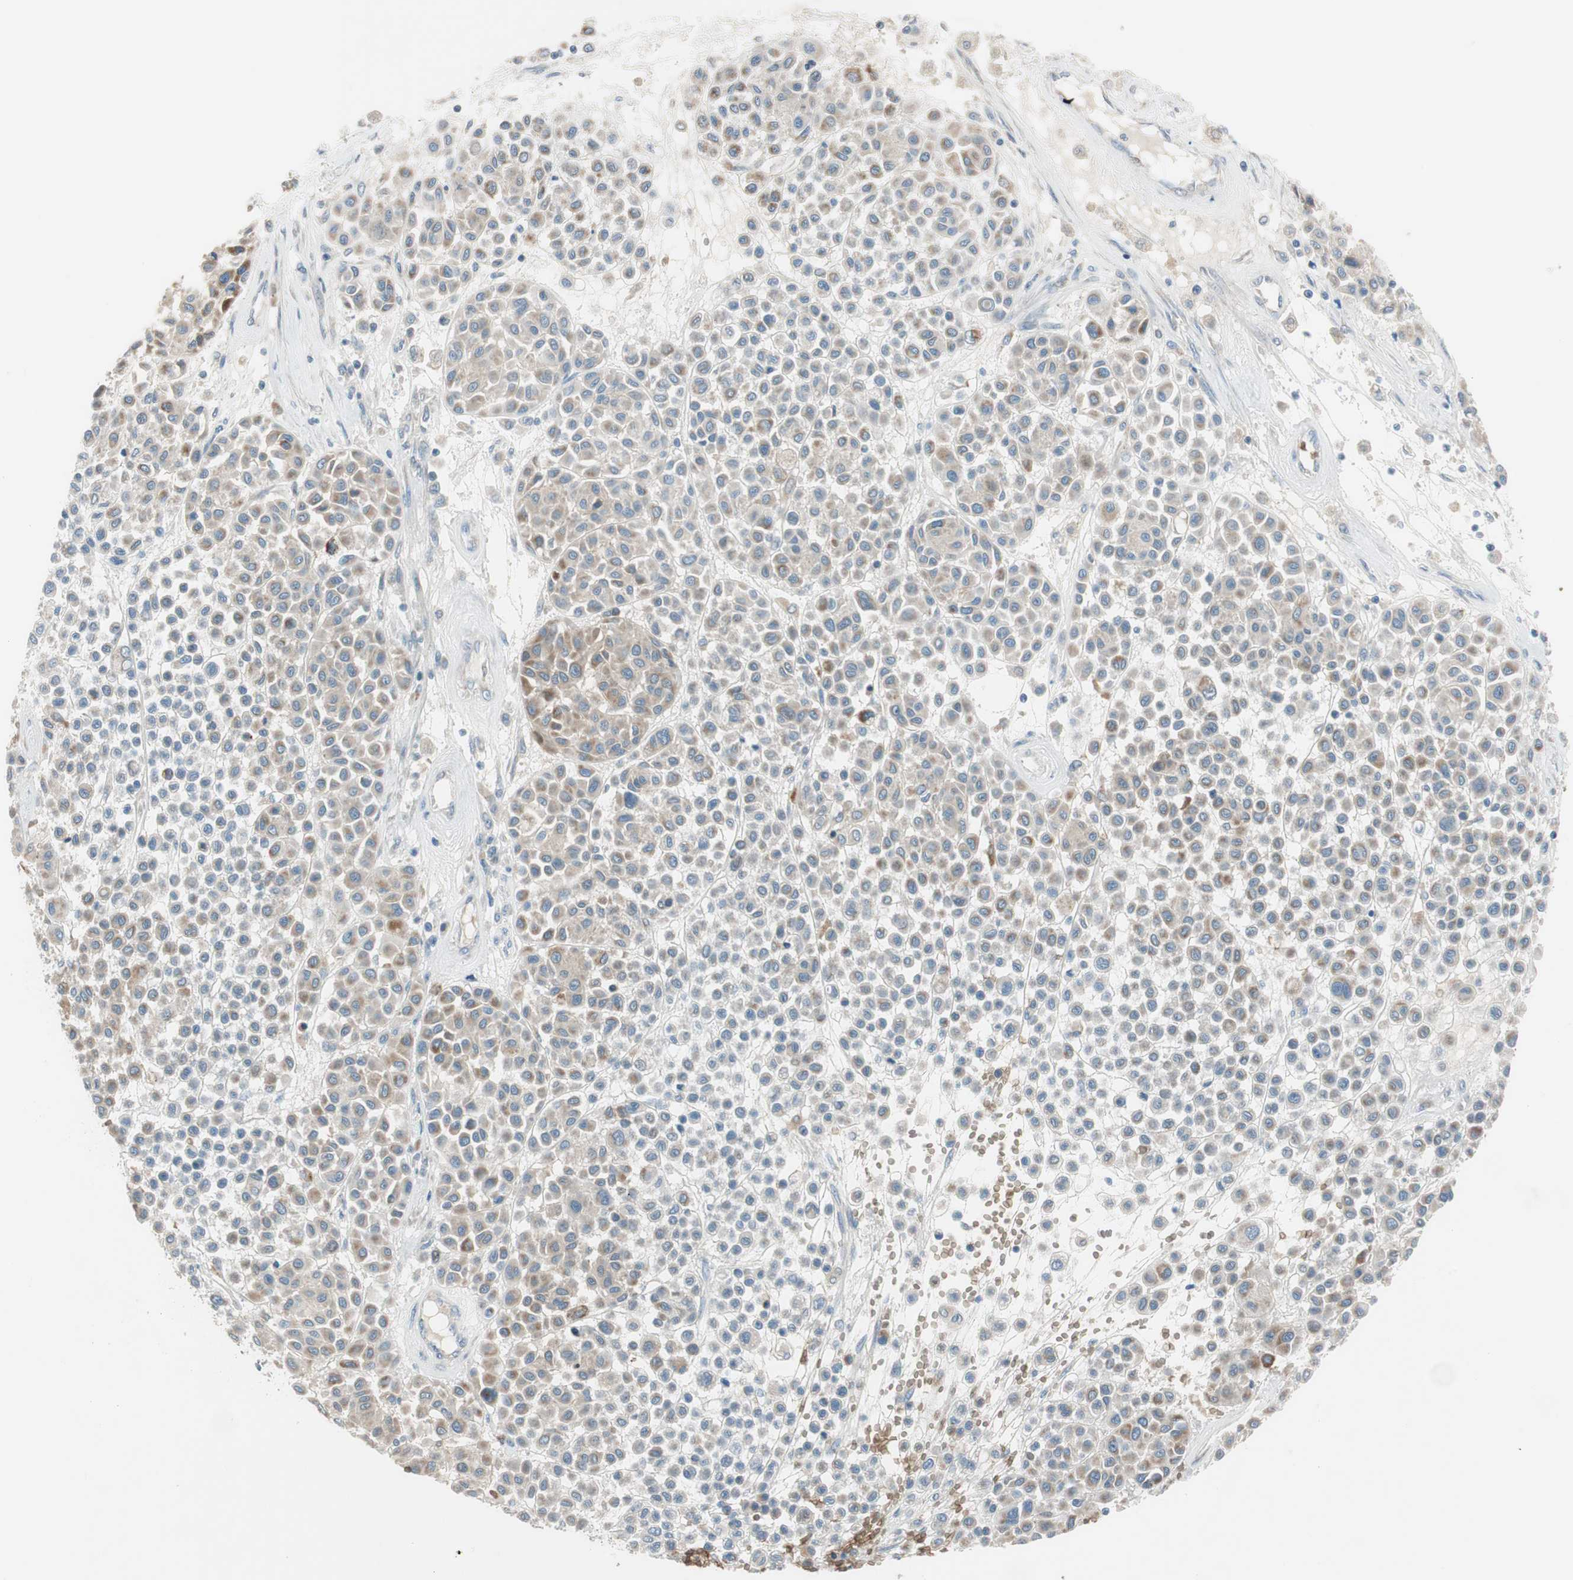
{"staining": {"intensity": "moderate", "quantity": "25%-75%", "location": "cytoplasmic/membranous"}, "tissue": "melanoma", "cell_type": "Tumor cells", "image_type": "cancer", "snomed": [{"axis": "morphology", "description": "Malignant melanoma, Metastatic site"}, {"axis": "topography", "description": "Soft tissue"}], "caption": "A brown stain shows moderate cytoplasmic/membranous expression of a protein in malignant melanoma (metastatic site) tumor cells.", "gene": "GYPC", "patient": {"sex": "male", "age": 41}}